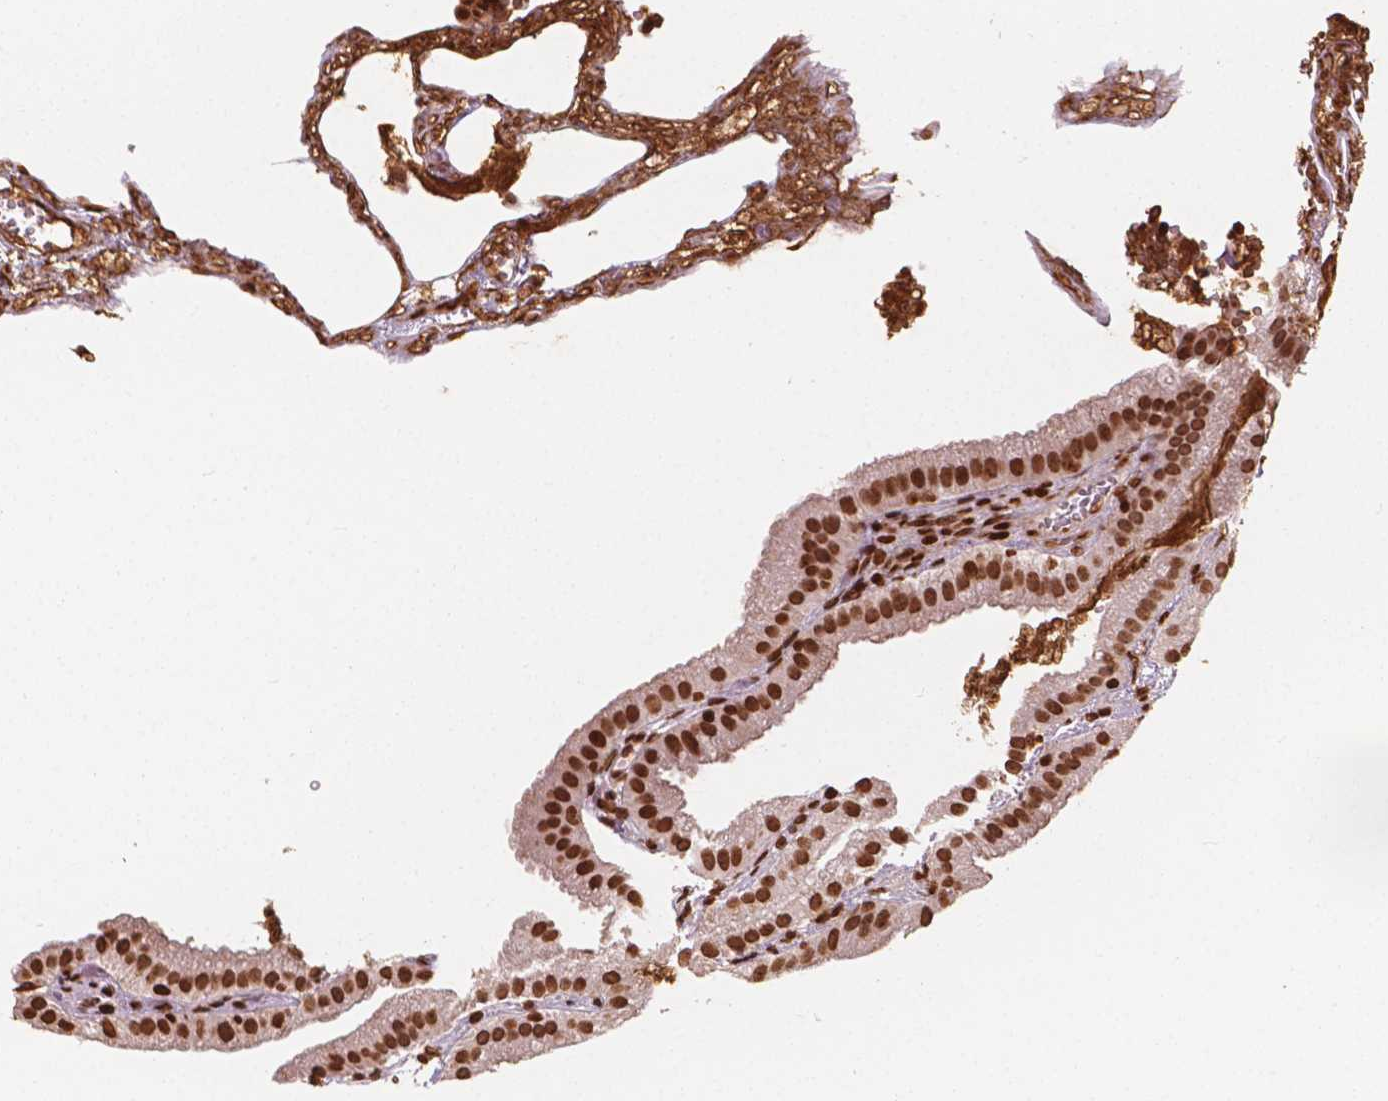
{"staining": {"intensity": "strong", "quantity": ">75%", "location": "nuclear"}, "tissue": "gallbladder", "cell_type": "Glandular cells", "image_type": "normal", "snomed": [{"axis": "morphology", "description": "Normal tissue, NOS"}, {"axis": "topography", "description": "Gallbladder"}], "caption": "Protein analysis of unremarkable gallbladder demonstrates strong nuclear expression in about >75% of glandular cells.", "gene": "H3C7", "patient": {"sex": "female", "age": 63}}